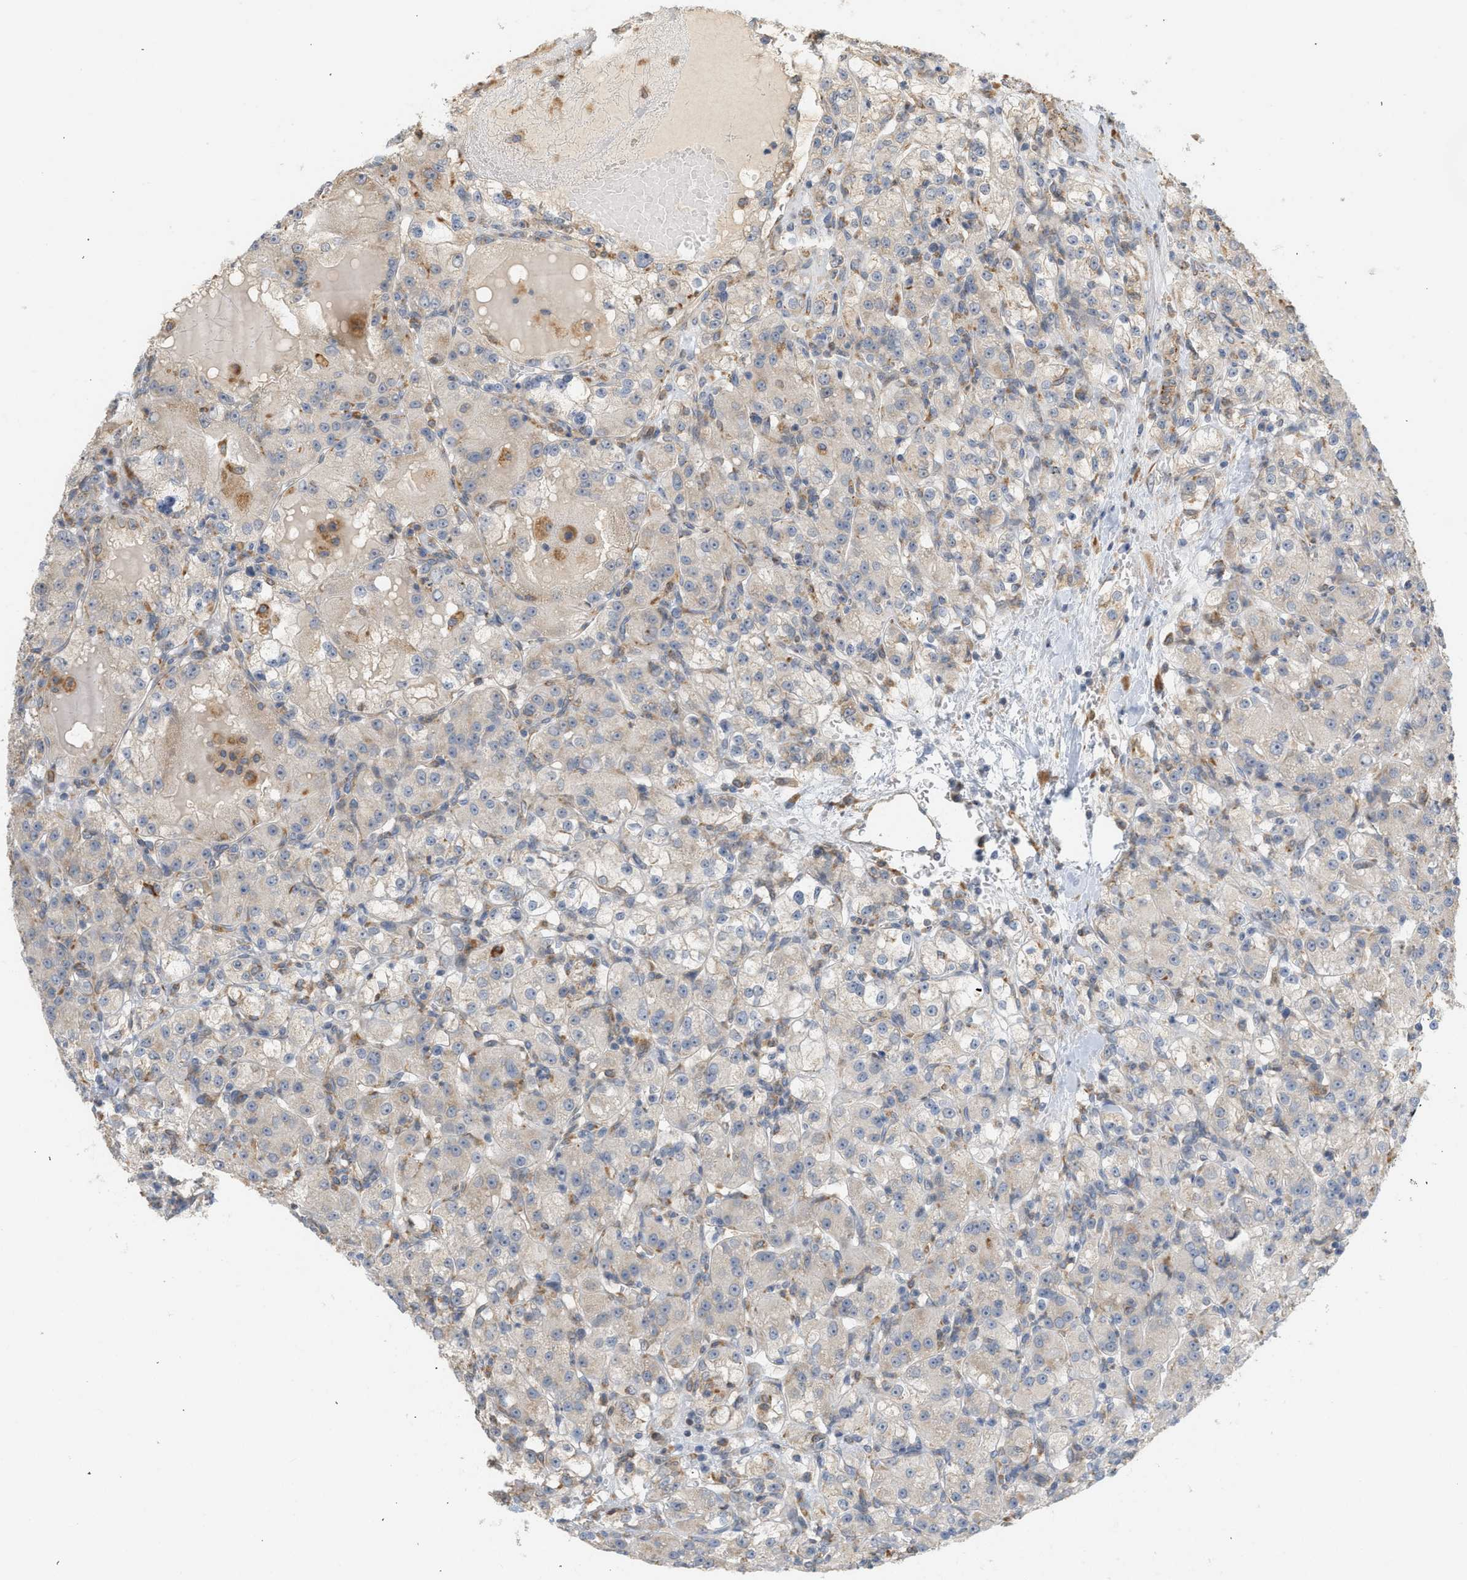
{"staining": {"intensity": "weak", "quantity": "<25%", "location": "cytoplasmic/membranous"}, "tissue": "renal cancer", "cell_type": "Tumor cells", "image_type": "cancer", "snomed": [{"axis": "morphology", "description": "Normal tissue, NOS"}, {"axis": "morphology", "description": "Adenocarcinoma, NOS"}, {"axis": "topography", "description": "Kidney"}], "caption": "An image of human renal cancer is negative for staining in tumor cells.", "gene": "SVOP", "patient": {"sex": "male", "age": 61}}